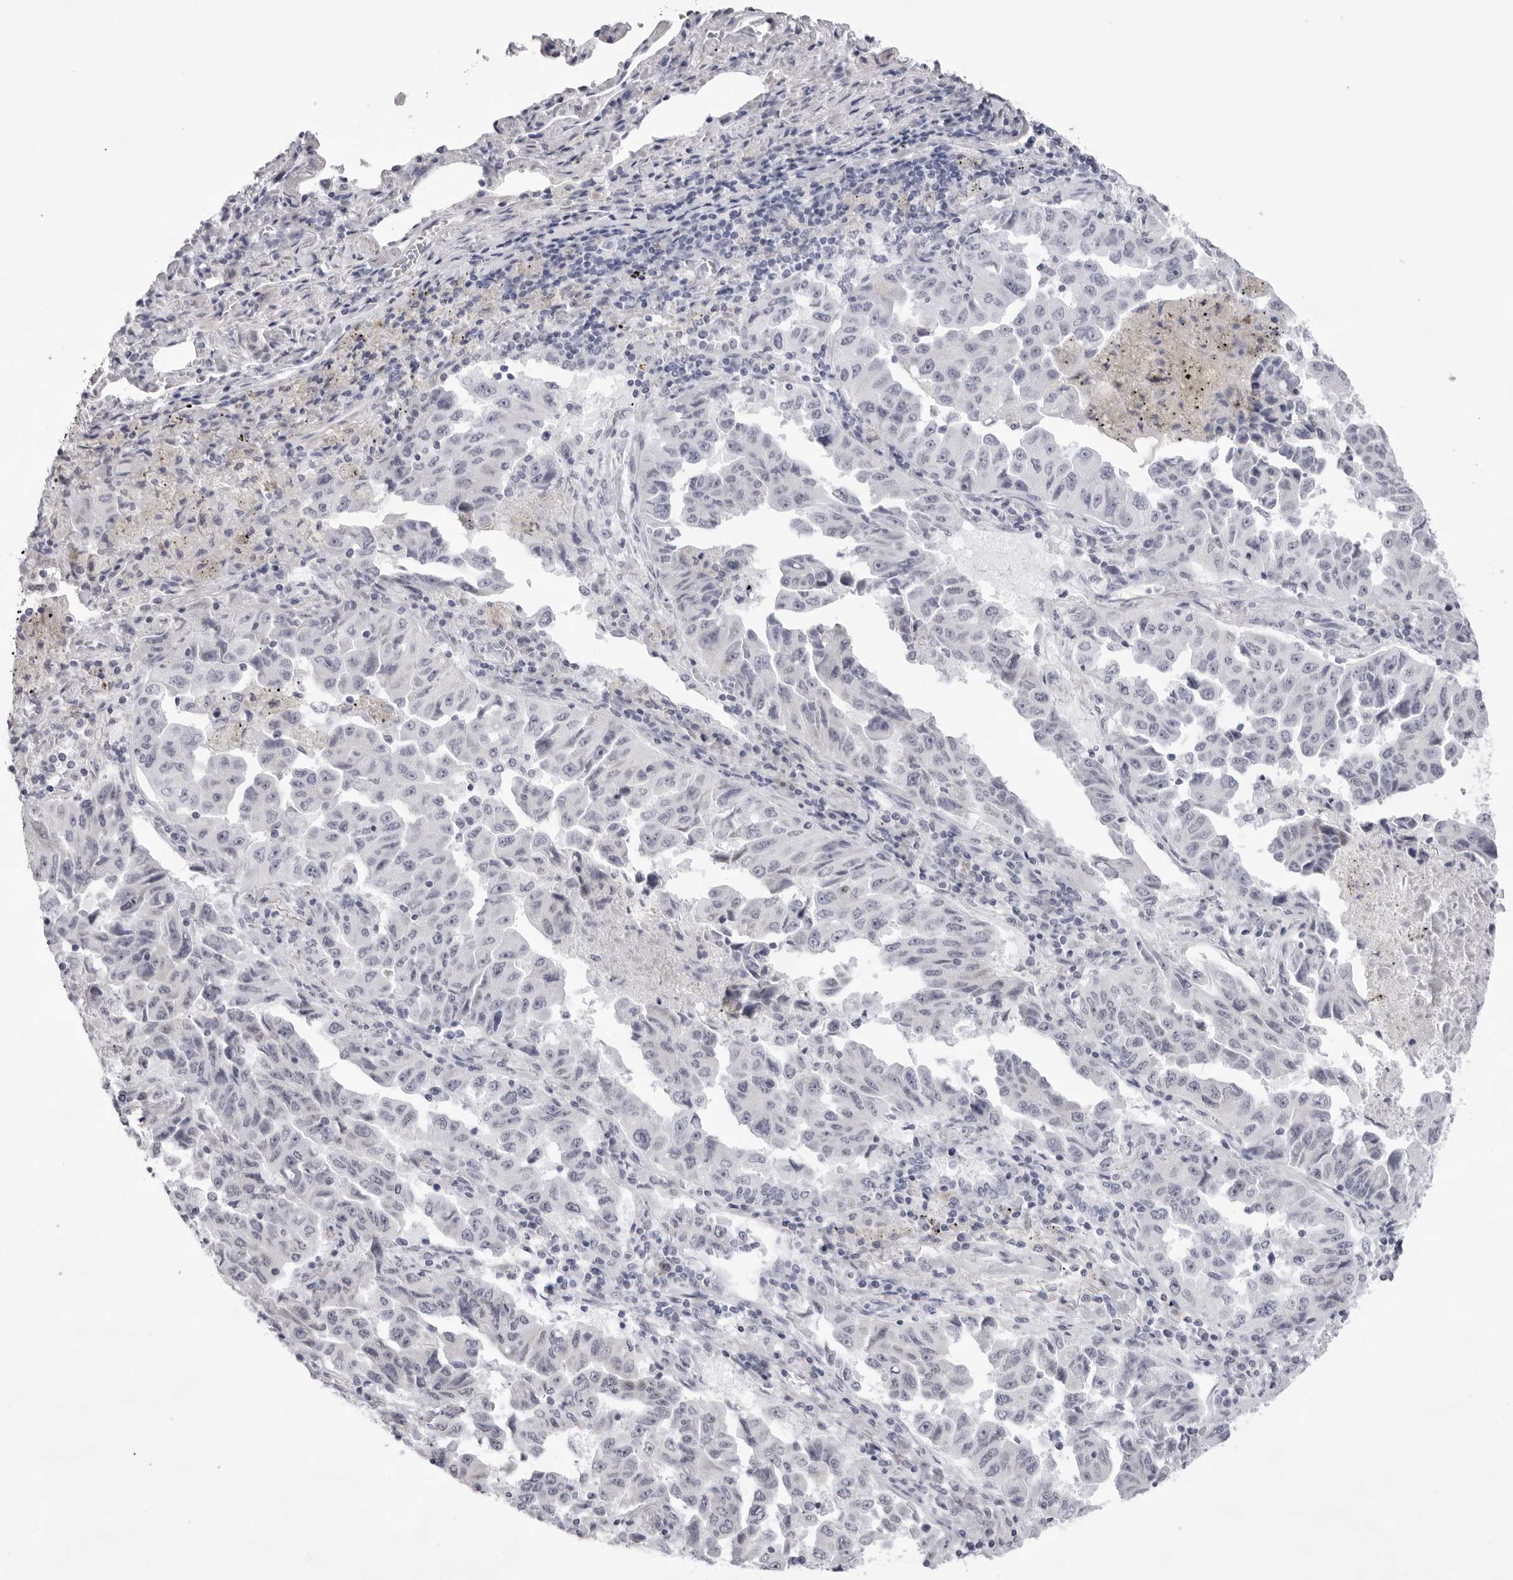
{"staining": {"intensity": "negative", "quantity": "none", "location": "none"}, "tissue": "lung cancer", "cell_type": "Tumor cells", "image_type": "cancer", "snomed": [{"axis": "morphology", "description": "Adenocarcinoma, NOS"}, {"axis": "topography", "description": "Lung"}], "caption": "An immunohistochemistry (IHC) image of lung cancer (adenocarcinoma) is shown. There is no staining in tumor cells of lung cancer (adenocarcinoma).", "gene": "SMIM2", "patient": {"sex": "female", "age": 51}}